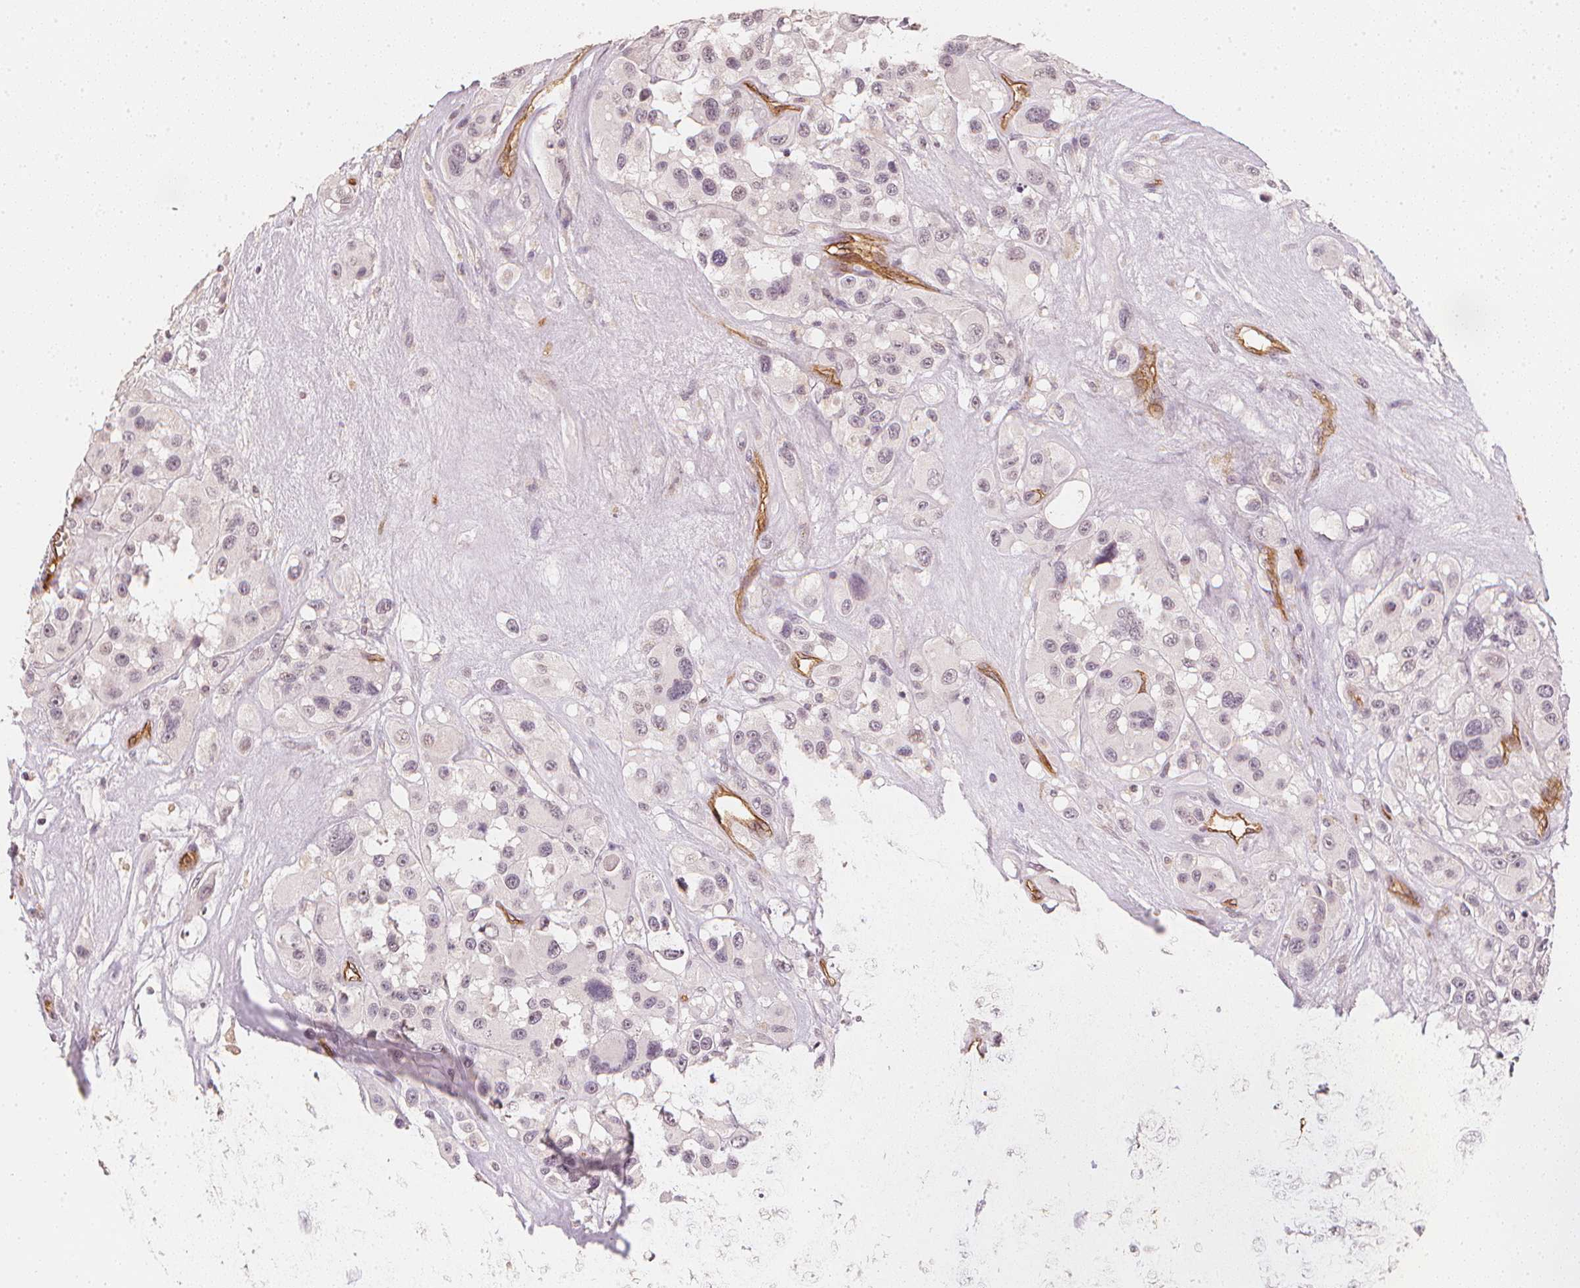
{"staining": {"intensity": "negative", "quantity": "none", "location": "none"}, "tissue": "melanoma", "cell_type": "Tumor cells", "image_type": "cancer", "snomed": [{"axis": "morphology", "description": "Malignant melanoma, Metastatic site"}, {"axis": "topography", "description": "Lymph node"}], "caption": "Histopathology image shows no protein expression in tumor cells of melanoma tissue. Nuclei are stained in blue.", "gene": "CIB1", "patient": {"sex": "female", "age": 65}}